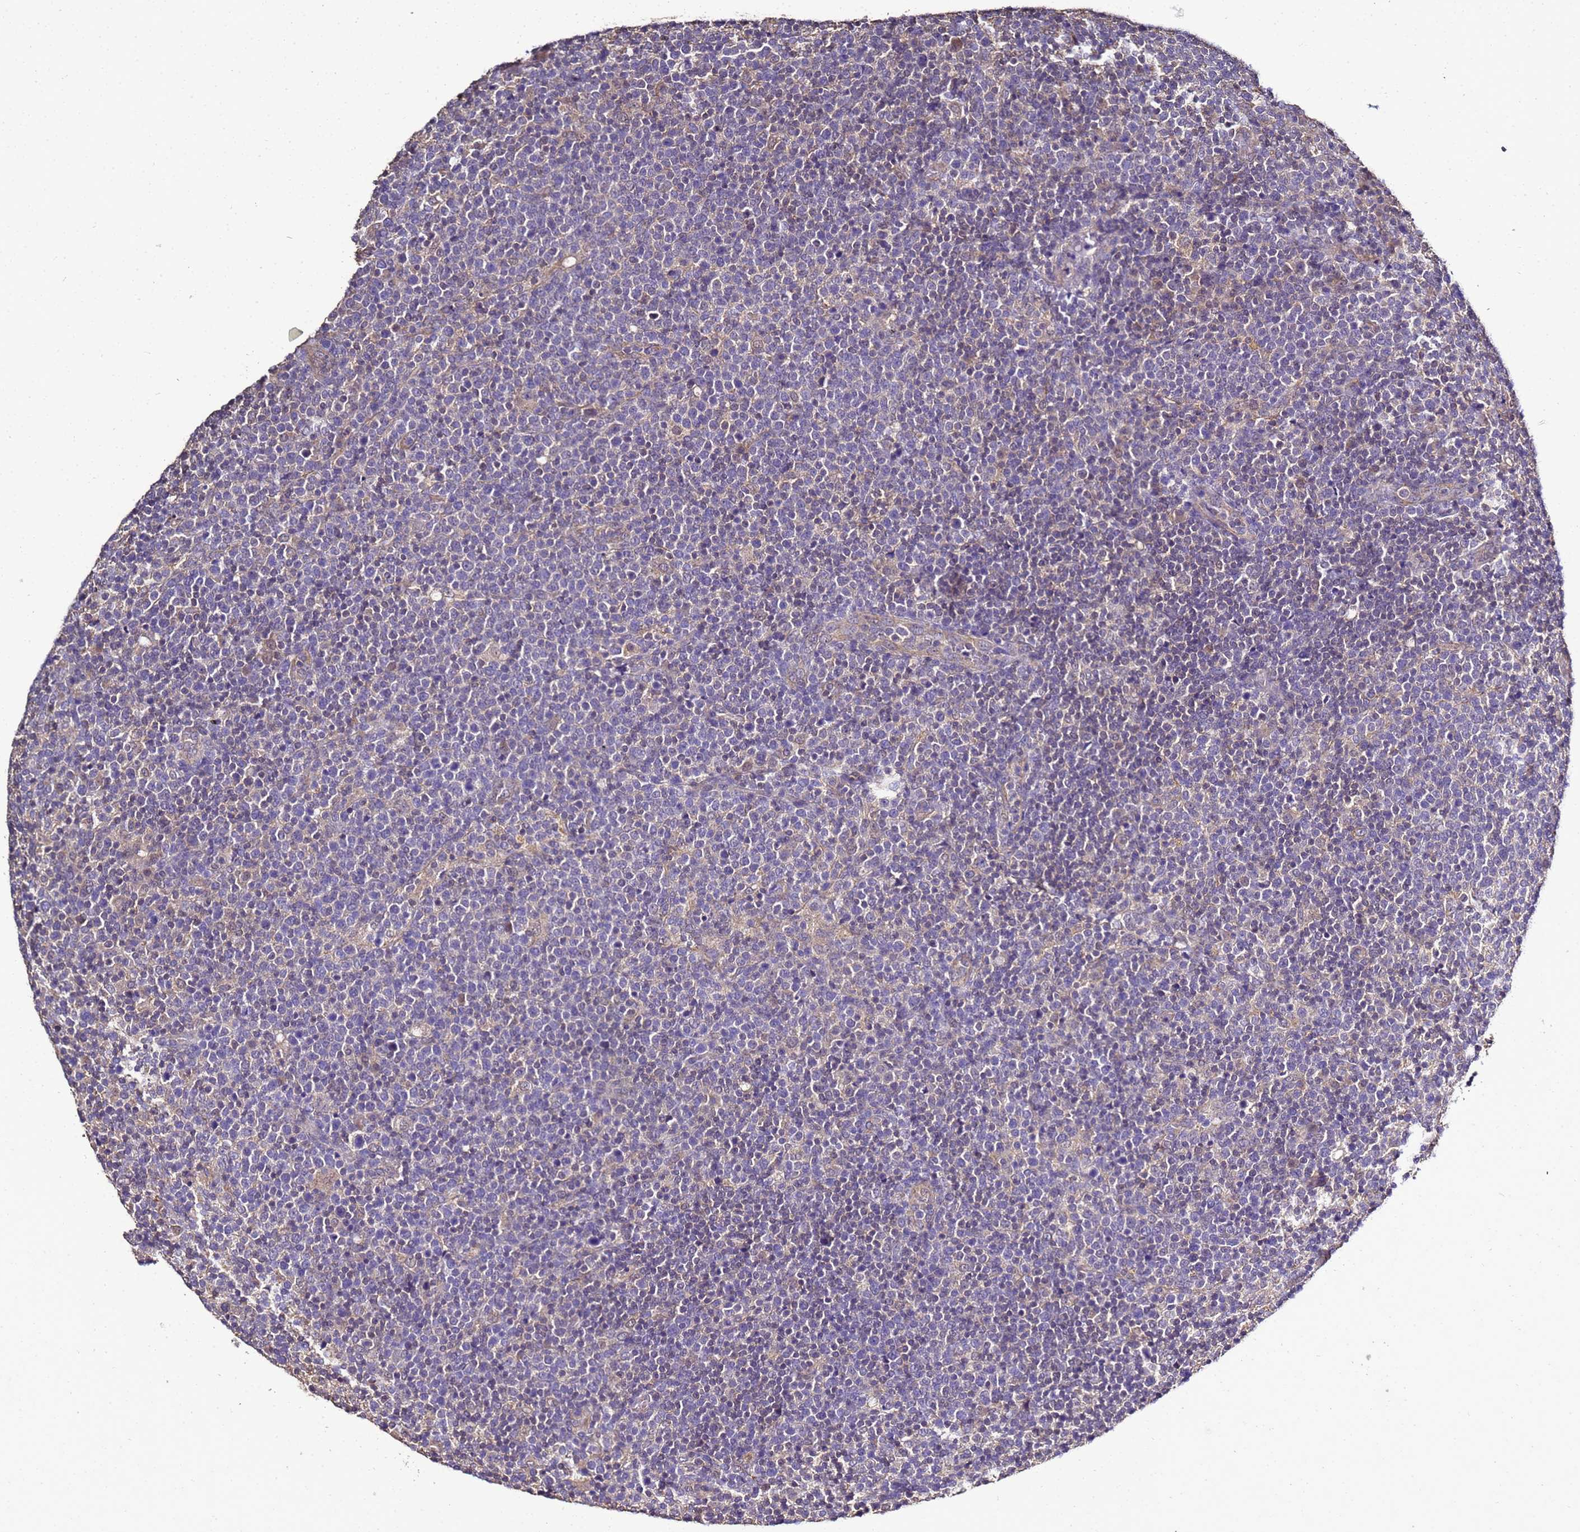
{"staining": {"intensity": "negative", "quantity": "none", "location": "none"}, "tissue": "lymphoma", "cell_type": "Tumor cells", "image_type": "cancer", "snomed": [{"axis": "morphology", "description": "Malignant lymphoma, non-Hodgkin's type, High grade"}, {"axis": "topography", "description": "Lymph node"}], "caption": "Immunohistochemistry (IHC) micrograph of neoplastic tissue: lymphoma stained with DAB displays no significant protein expression in tumor cells.", "gene": "ENOPH1", "patient": {"sex": "male", "age": 61}}